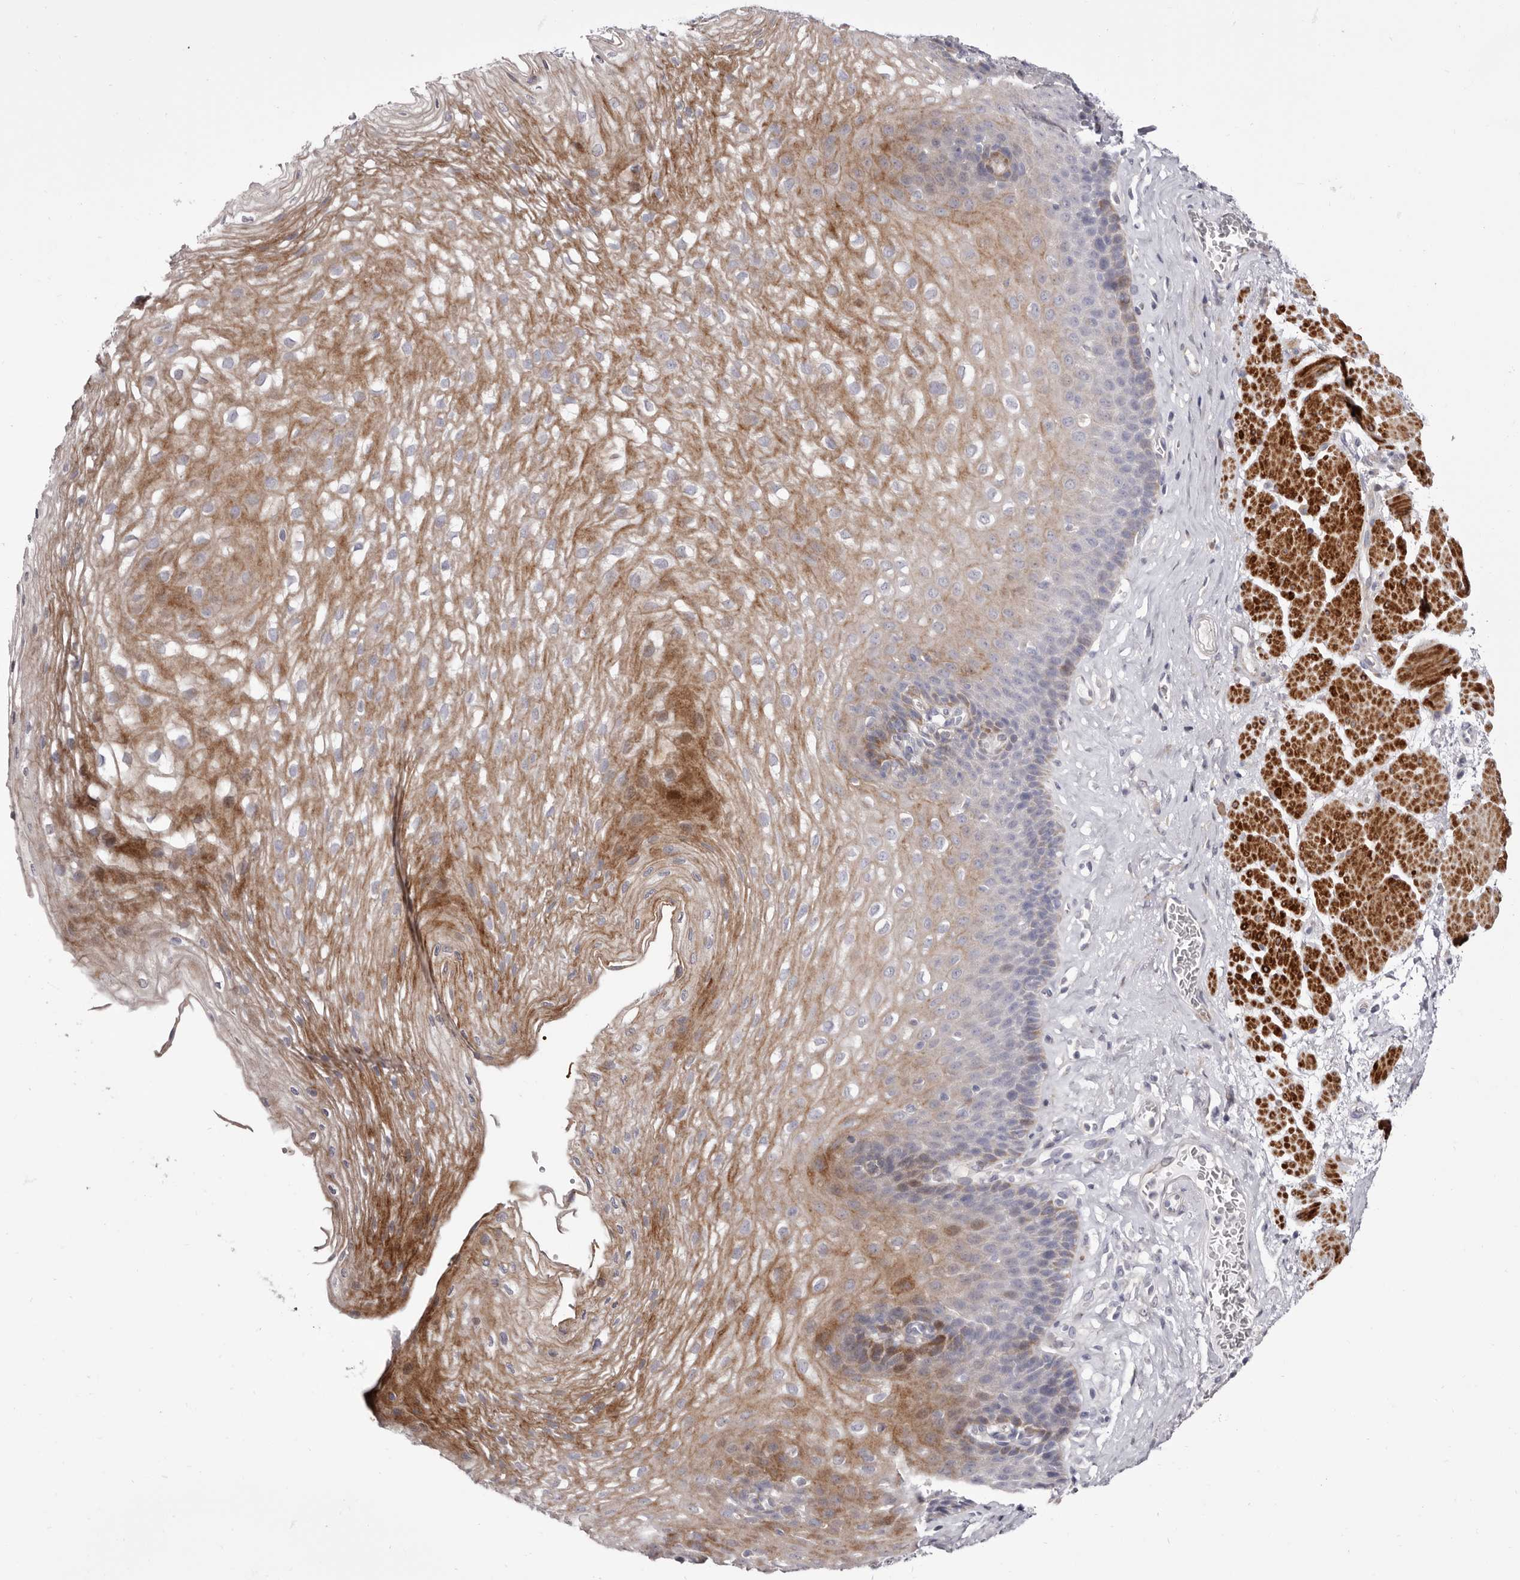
{"staining": {"intensity": "moderate", "quantity": "25%-75%", "location": "cytoplasmic/membranous"}, "tissue": "esophagus", "cell_type": "Squamous epithelial cells", "image_type": "normal", "snomed": [{"axis": "morphology", "description": "Normal tissue, NOS"}, {"axis": "topography", "description": "Esophagus"}], "caption": "Protein analysis of normal esophagus demonstrates moderate cytoplasmic/membranous expression in approximately 25%-75% of squamous epithelial cells. (DAB = brown stain, brightfield microscopy at high magnification).", "gene": "AIDA", "patient": {"sex": "female", "age": 66}}